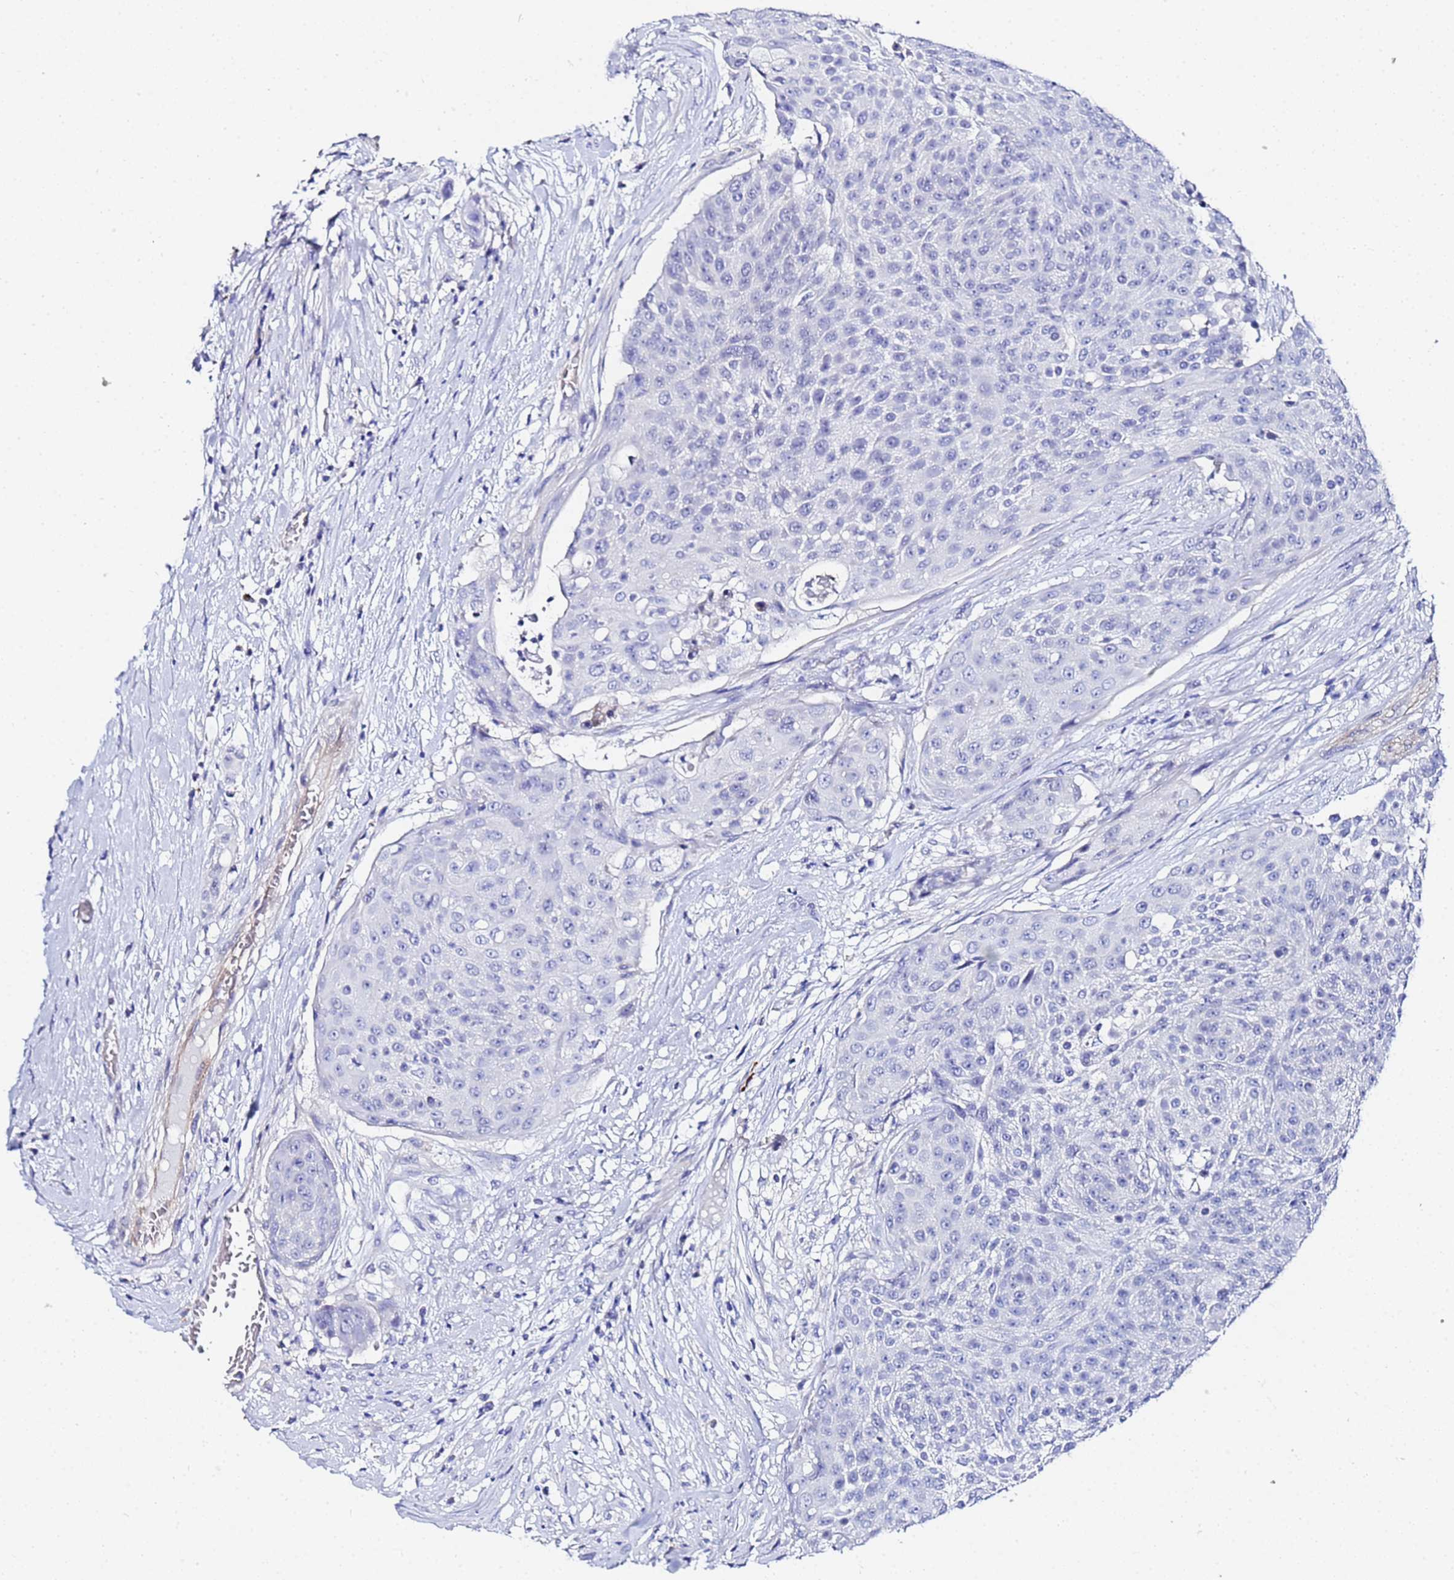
{"staining": {"intensity": "negative", "quantity": "none", "location": "none"}, "tissue": "urothelial cancer", "cell_type": "Tumor cells", "image_type": "cancer", "snomed": [{"axis": "morphology", "description": "Urothelial carcinoma, High grade"}, {"axis": "topography", "description": "Urinary bladder"}], "caption": "A histopathology image of high-grade urothelial carcinoma stained for a protein demonstrates no brown staining in tumor cells.", "gene": "ZNF26", "patient": {"sex": "female", "age": 63}}